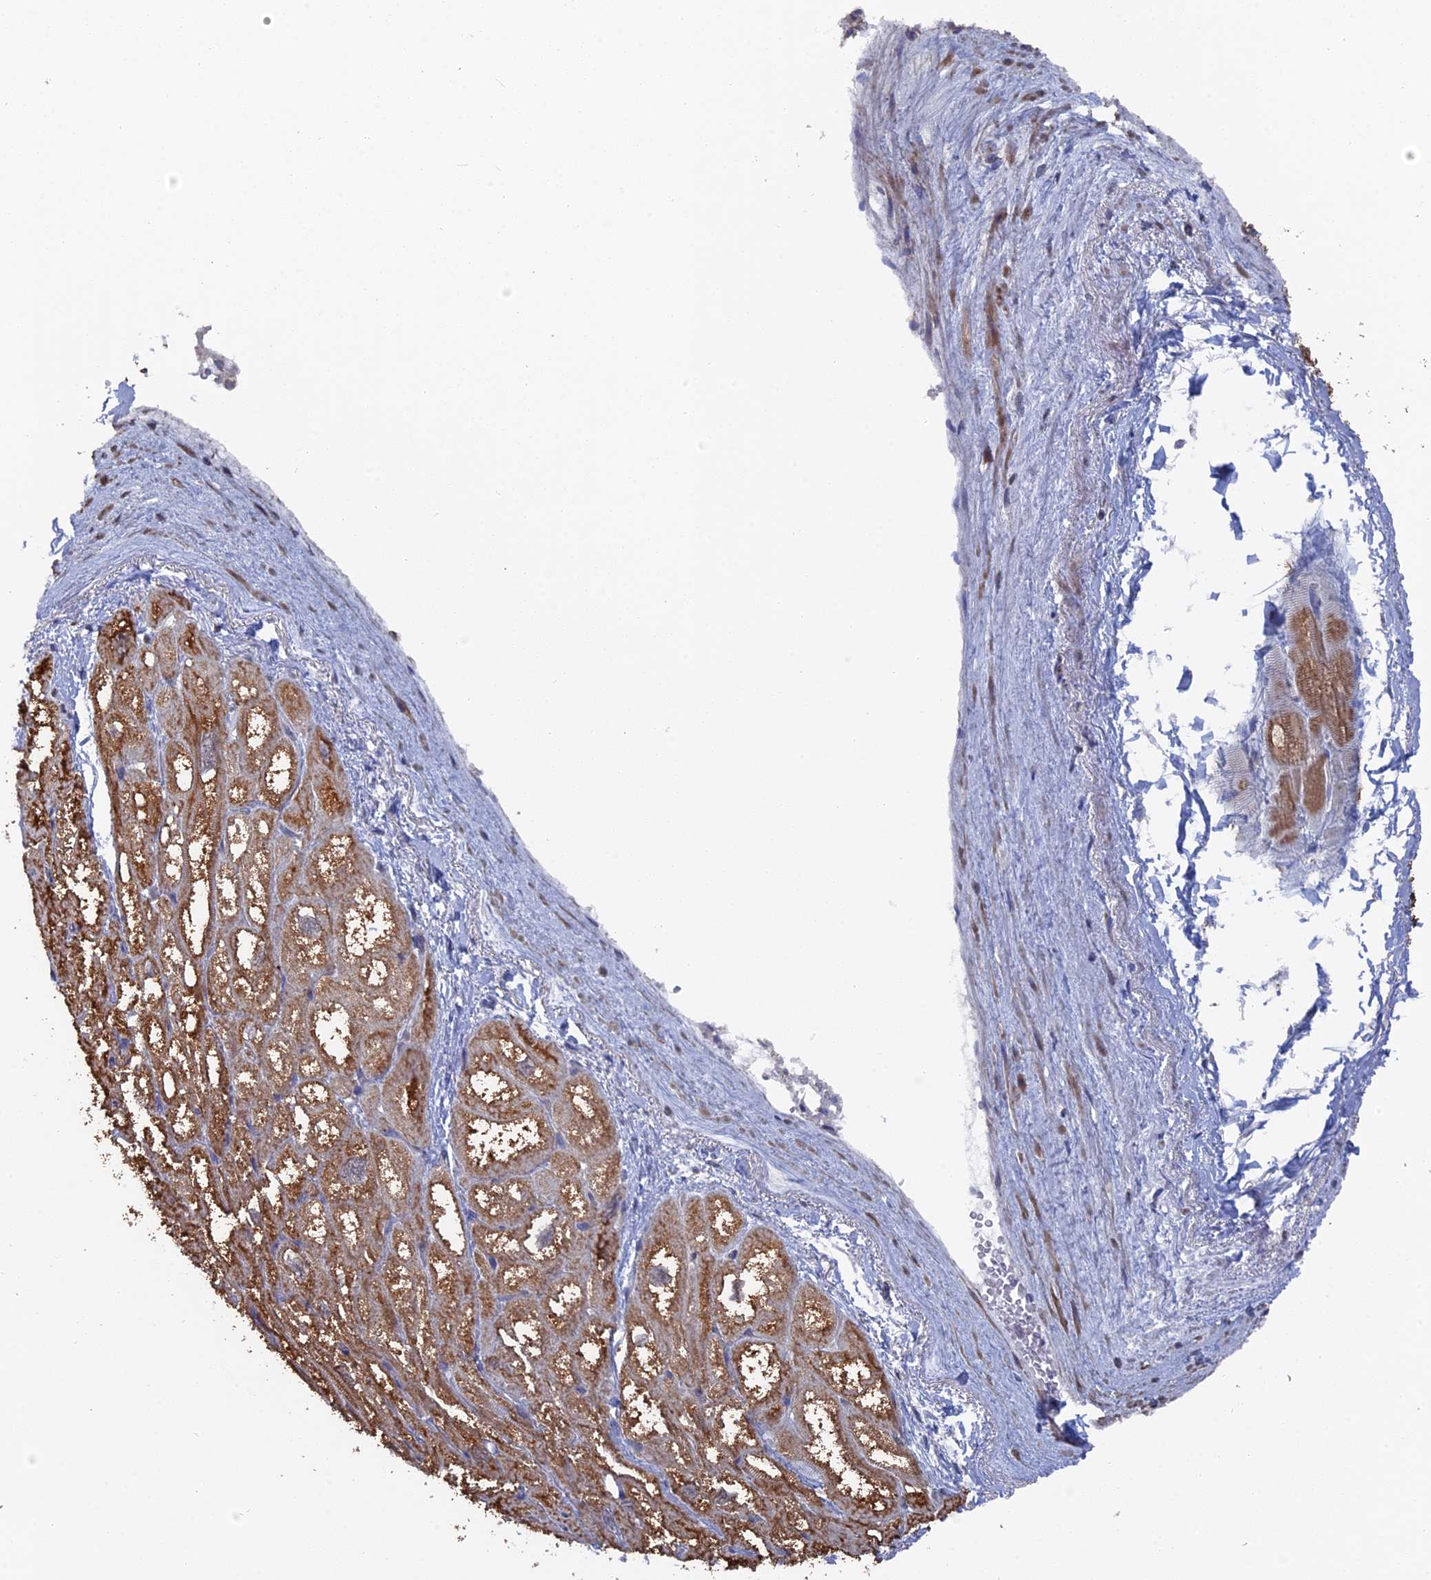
{"staining": {"intensity": "moderate", "quantity": "25%-75%", "location": "cytoplasmic/membranous"}, "tissue": "heart muscle", "cell_type": "Cardiomyocytes", "image_type": "normal", "snomed": [{"axis": "morphology", "description": "Normal tissue, NOS"}, {"axis": "topography", "description": "Heart"}], "caption": "IHC (DAB (3,3'-diaminobenzidine)) staining of normal human heart muscle demonstrates moderate cytoplasmic/membranous protein expression in approximately 25%-75% of cardiomyocytes. The staining was performed using DAB (3,3'-diaminobenzidine), with brown indicating positive protein expression. Nuclei are stained blue with hematoxylin.", "gene": "SMG9", "patient": {"sex": "male", "age": 50}}